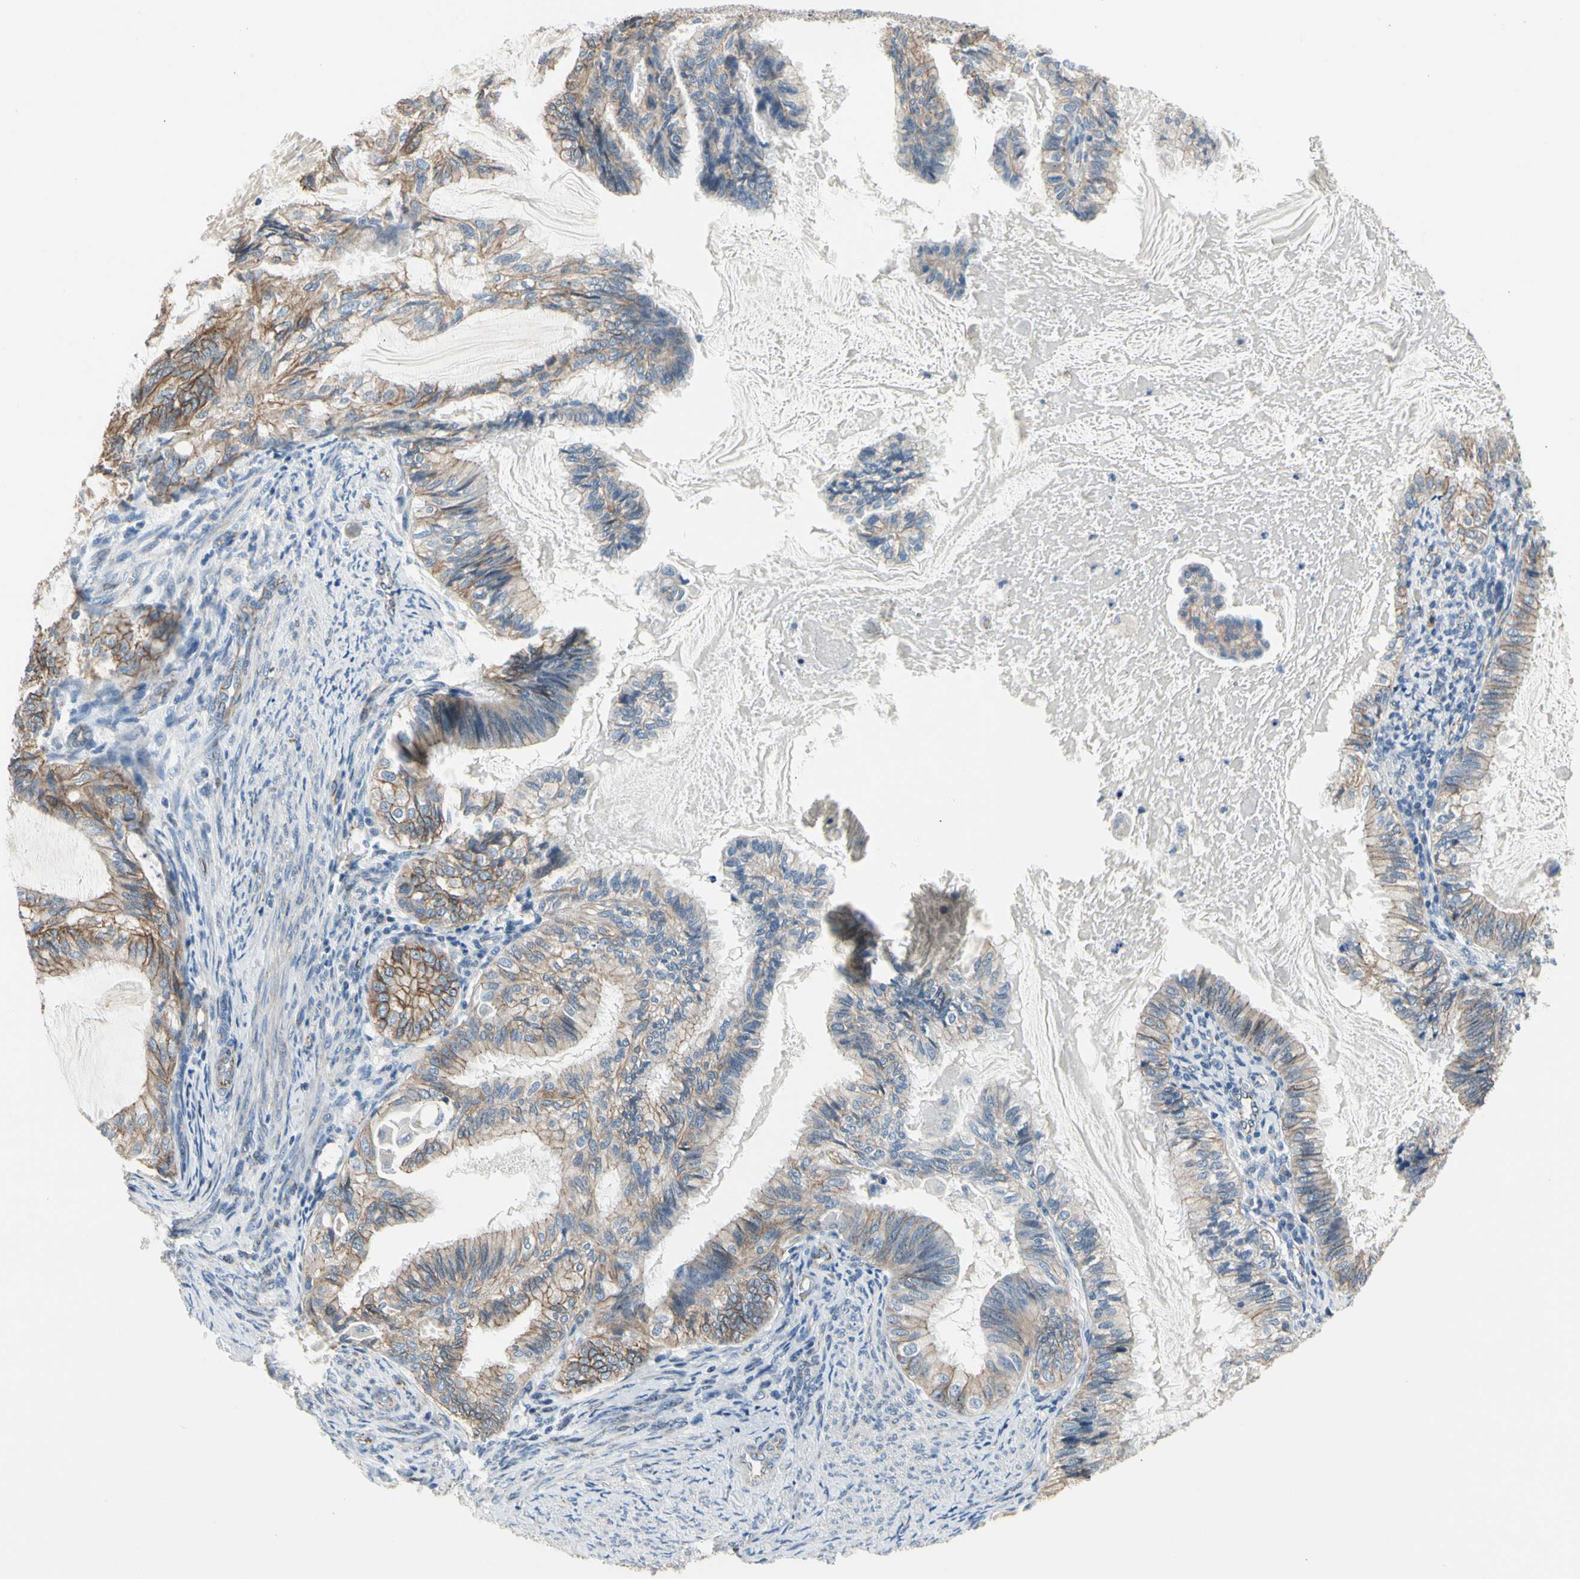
{"staining": {"intensity": "weak", "quantity": "25%-75%", "location": "cytoplasmic/membranous"}, "tissue": "cervical cancer", "cell_type": "Tumor cells", "image_type": "cancer", "snomed": [{"axis": "morphology", "description": "Normal tissue, NOS"}, {"axis": "morphology", "description": "Adenocarcinoma, NOS"}, {"axis": "topography", "description": "Cervix"}, {"axis": "topography", "description": "Endometrium"}], "caption": "Brown immunohistochemical staining in human cervical cancer (adenocarcinoma) exhibits weak cytoplasmic/membranous expression in about 25%-75% of tumor cells. (DAB (3,3'-diaminobenzidine) IHC with brightfield microscopy, high magnification).", "gene": "LGR6", "patient": {"sex": "female", "age": 86}}